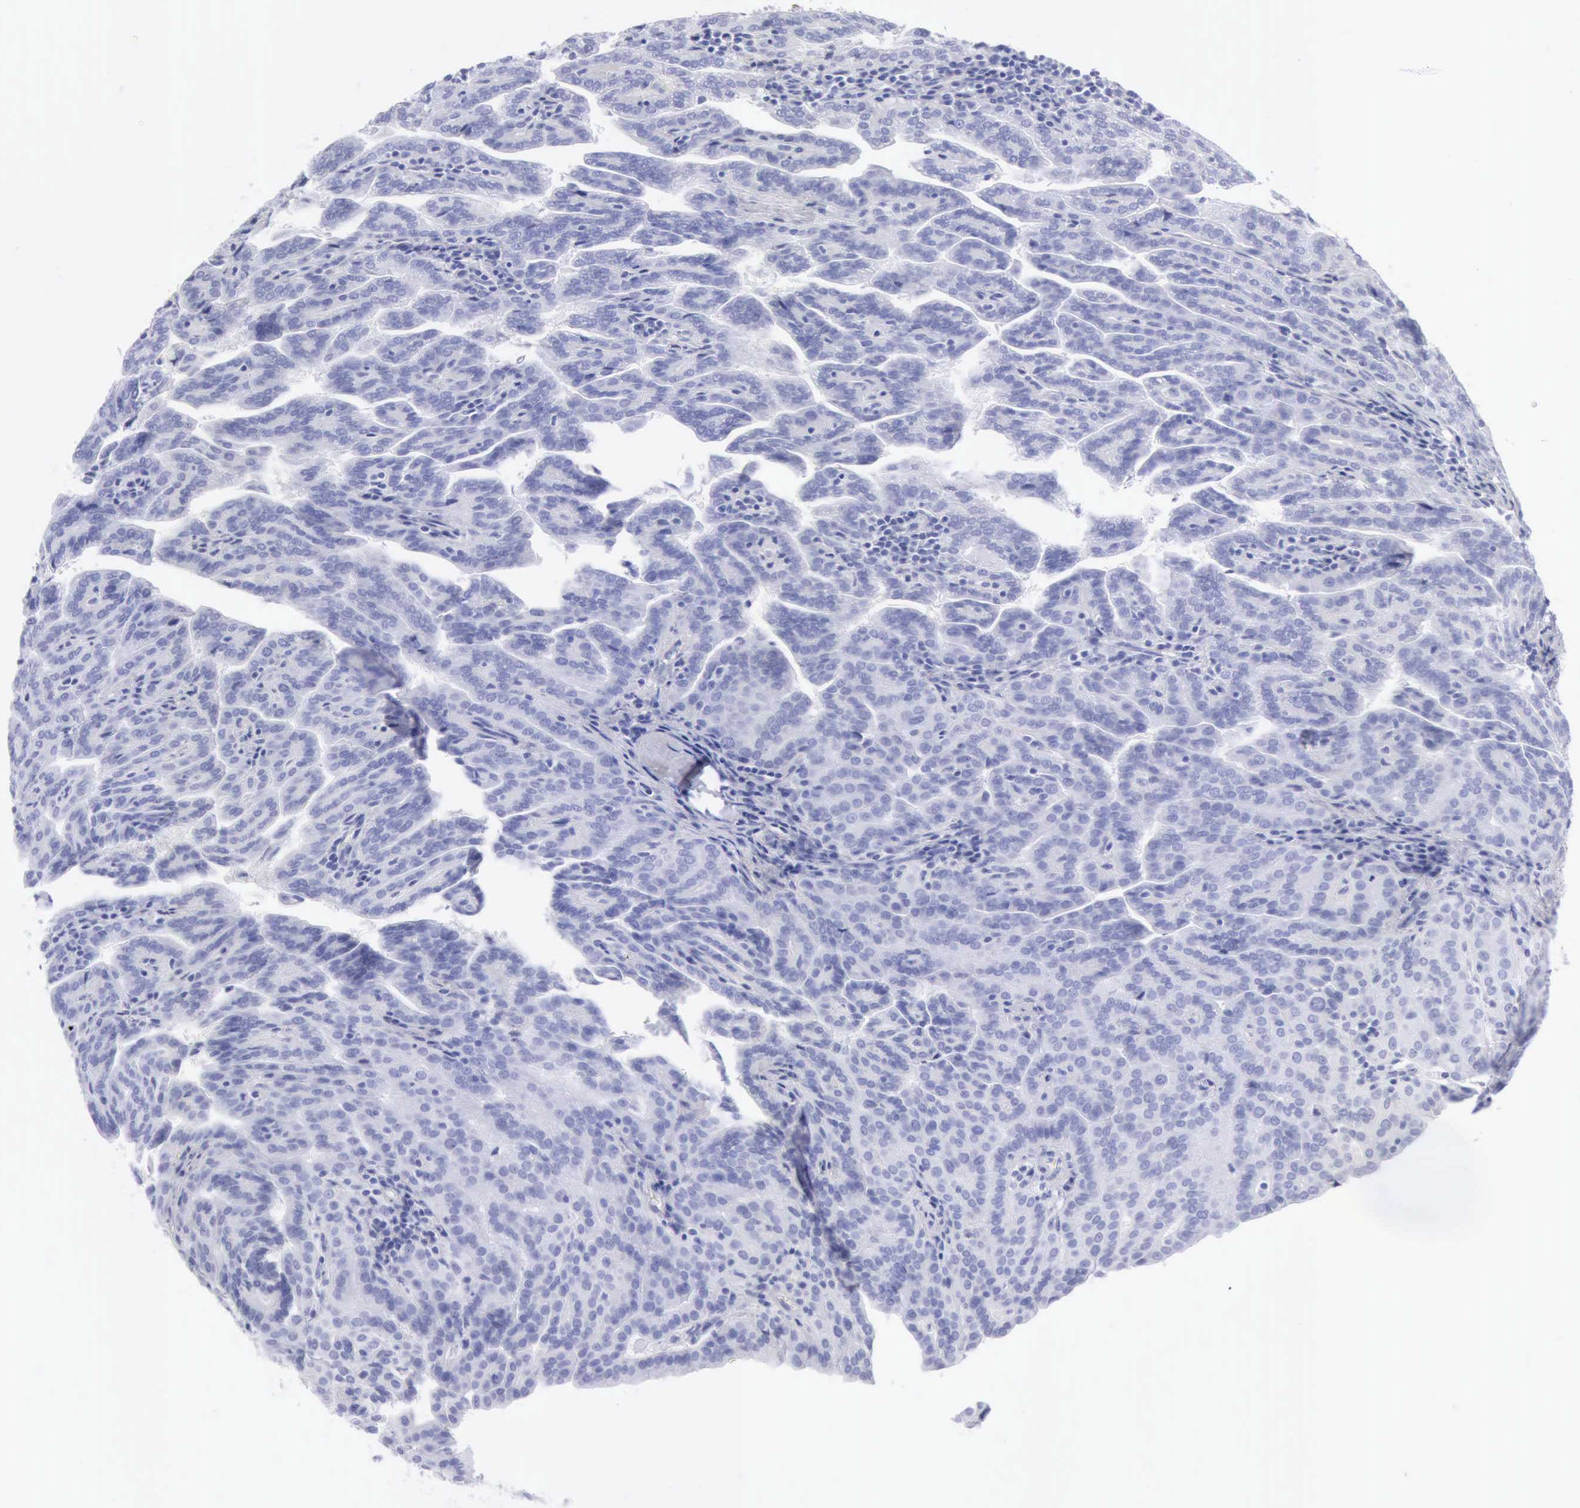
{"staining": {"intensity": "negative", "quantity": "none", "location": "none"}, "tissue": "renal cancer", "cell_type": "Tumor cells", "image_type": "cancer", "snomed": [{"axis": "morphology", "description": "Adenocarcinoma, NOS"}, {"axis": "topography", "description": "Kidney"}], "caption": "Adenocarcinoma (renal) was stained to show a protein in brown. There is no significant positivity in tumor cells.", "gene": "KRT5", "patient": {"sex": "male", "age": 61}}